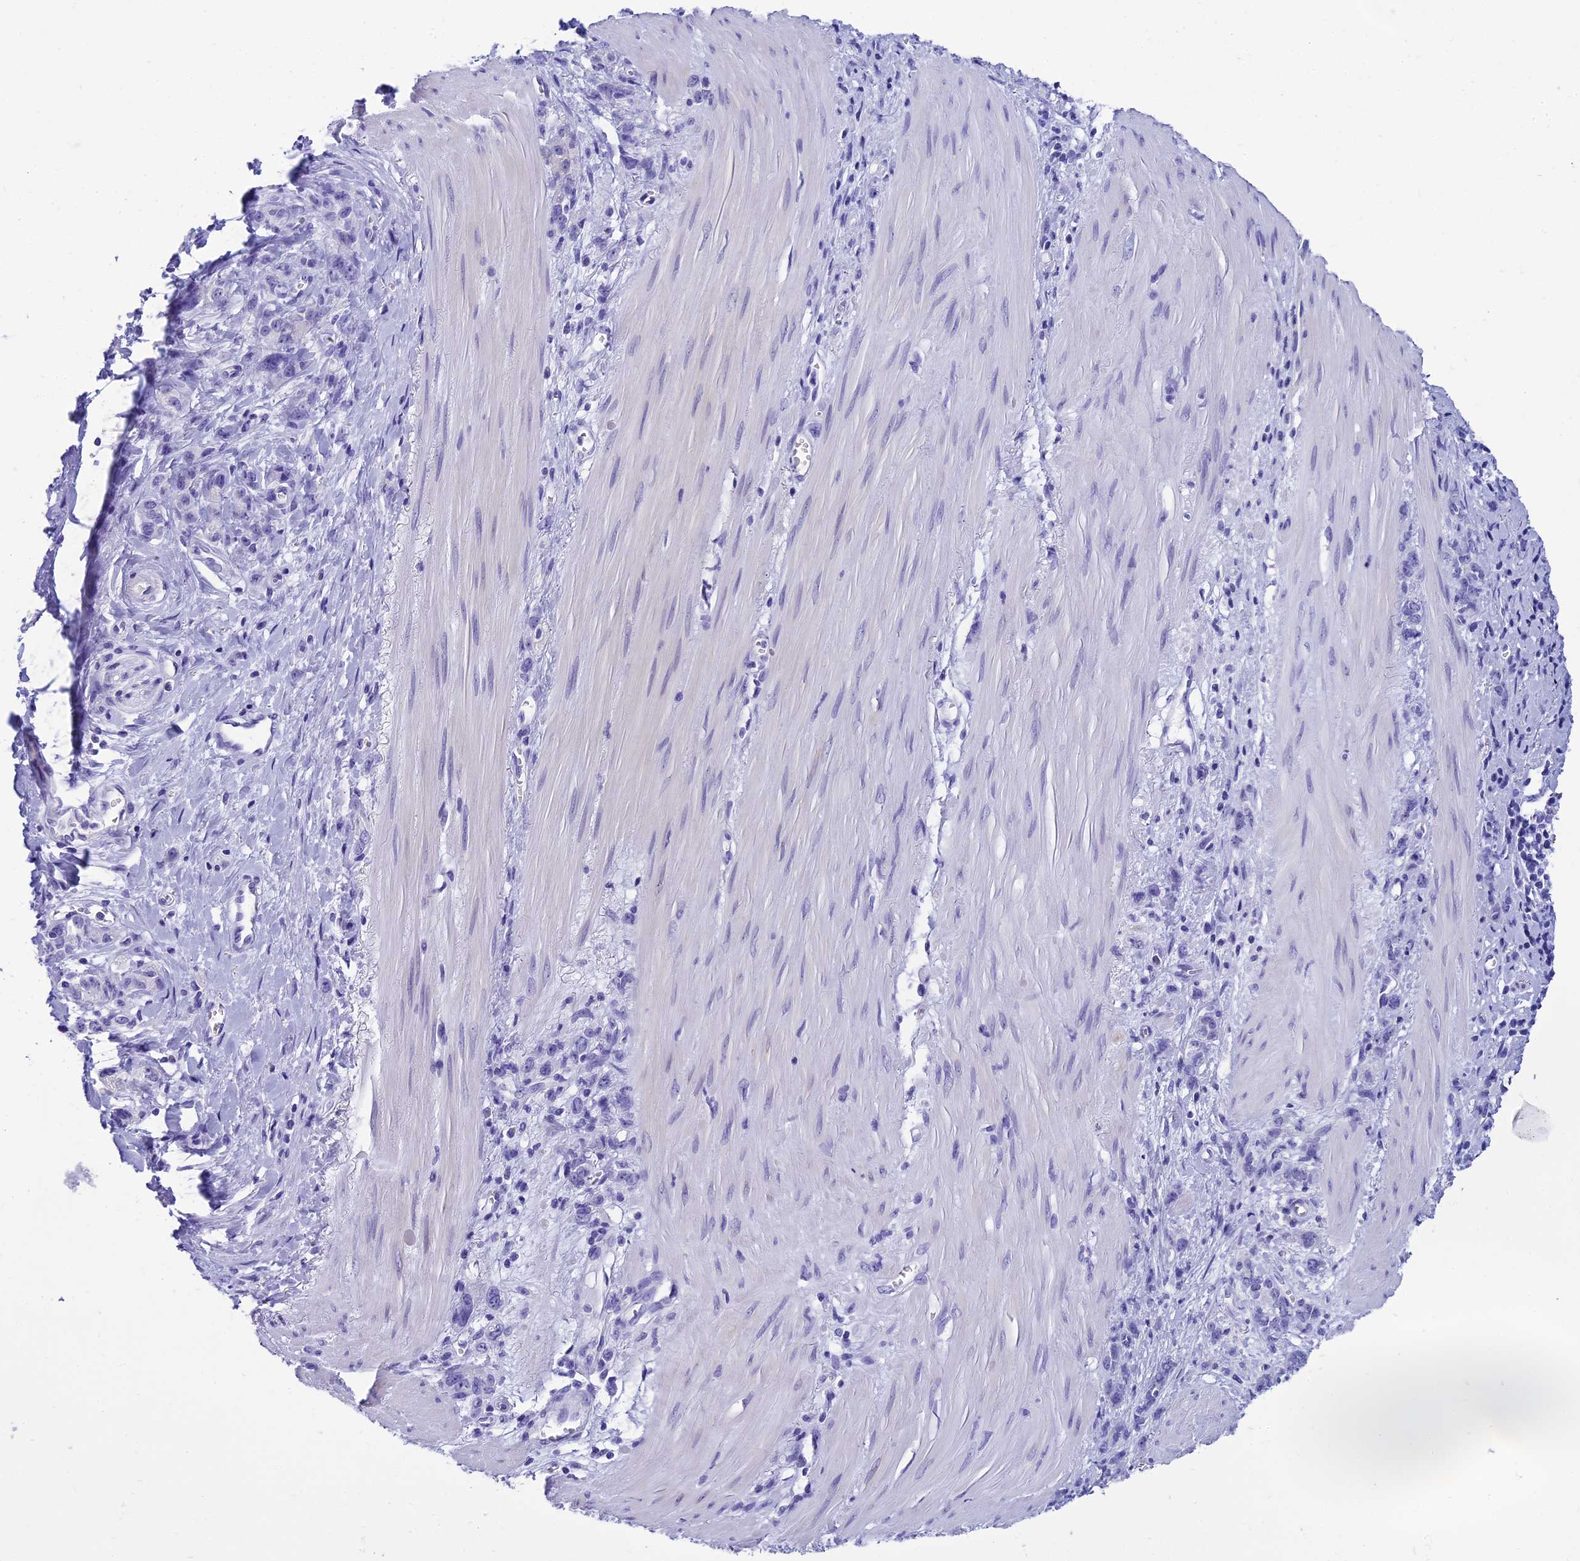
{"staining": {"intensity": "negative", "quantity": "none", "location": "none"}, "tissue": "stomach cancer", "cell_type": "Tumor cells", "image_type": "cancer", "snomed": [{"axis": "morphology", "description": "Adenocarcinoma, NOS"}, {"axis": "topography", "description": "Stomach"}], "caption": "This is a image of immunohistochemistry (IHC) staining of stomach adenocarcinoma, which shows no expression in tumor cells. (DAB (3,3'-diaminobenzidine) immunohistochemistry (IHC) with hematoxylin counter stain).", "gene": "KCTD14", "patient": {"sex": "female", "age": 76}}